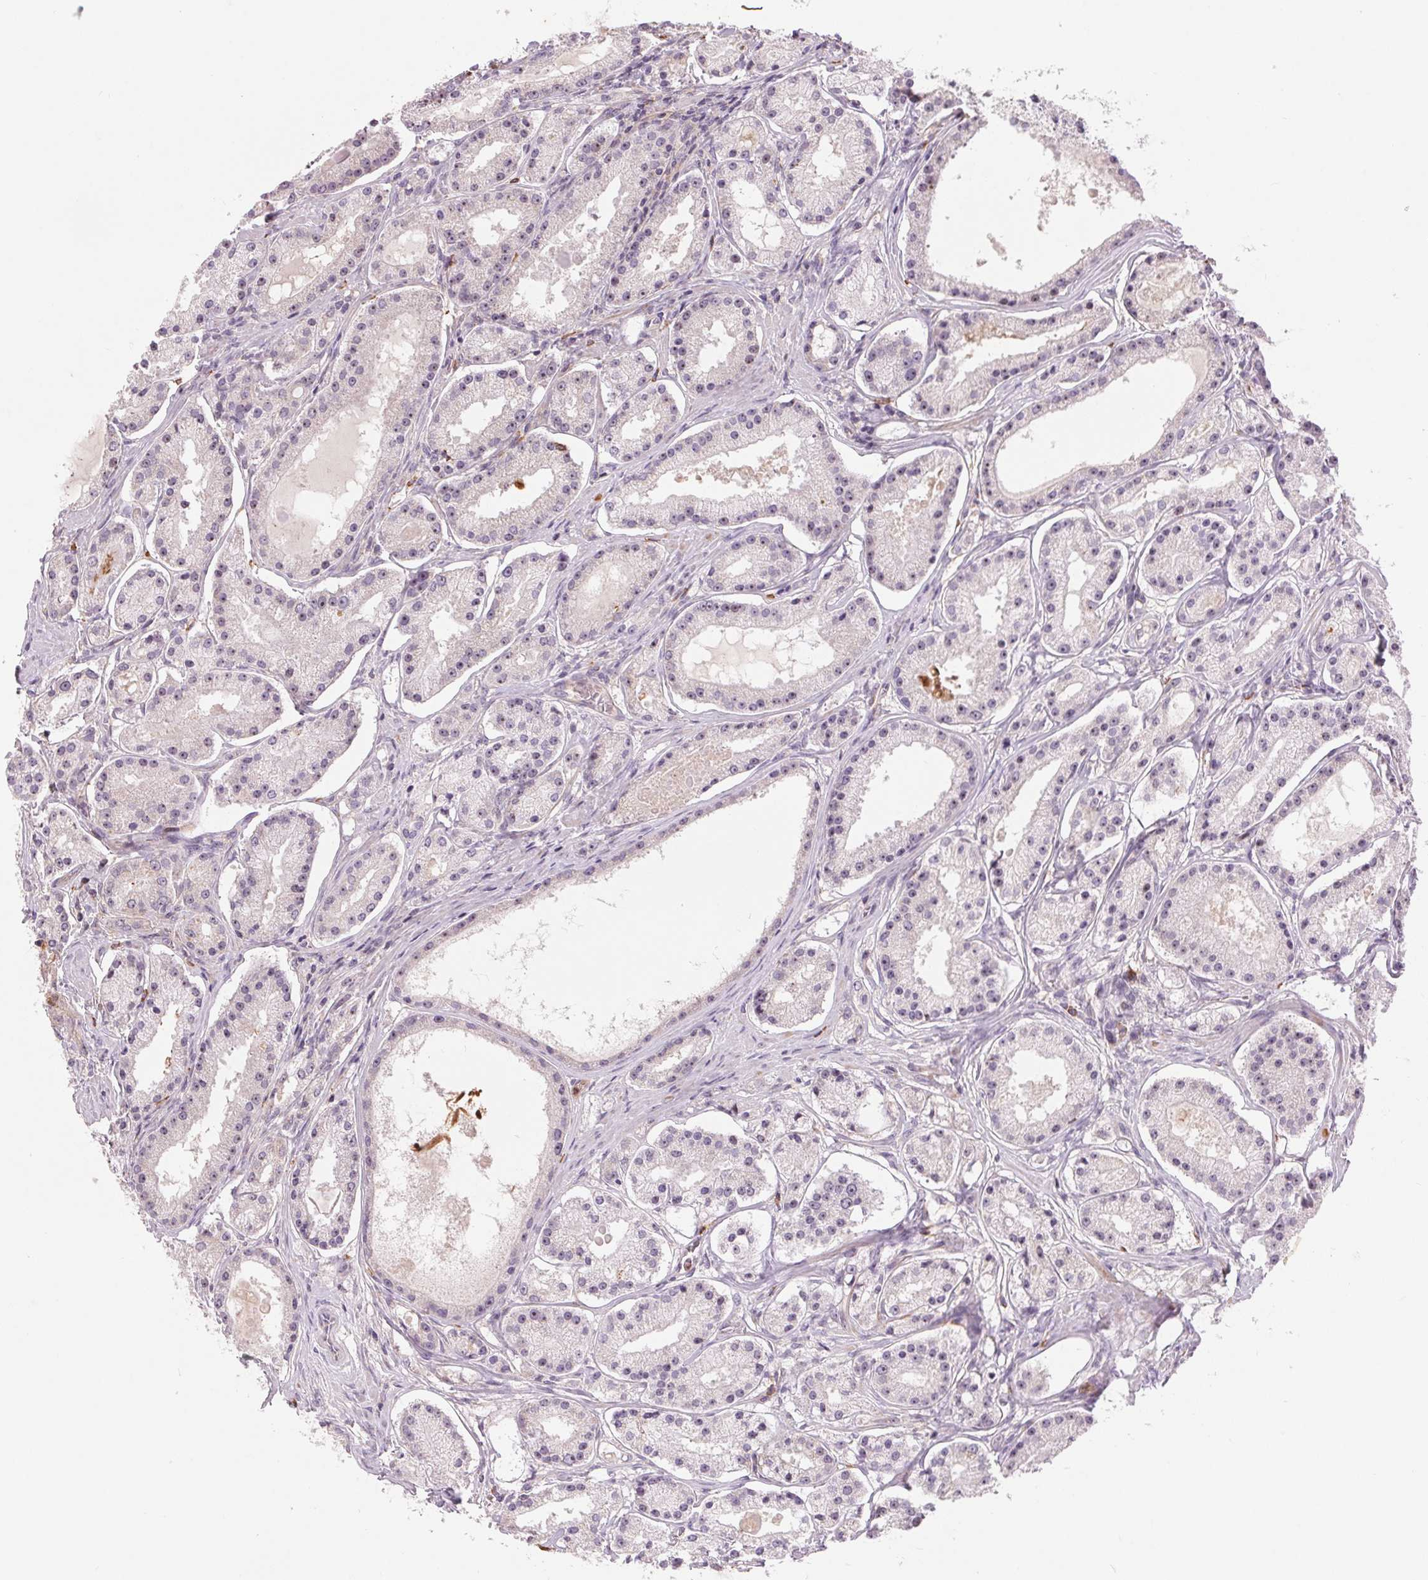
{"staining": {"intensity": "negative", "quantity": "none", "location": "none"}, "tissue": "prostate cancer", "cell_type": "Tumor cells", "image_type": "cancer", "snomed": [{"axis": "morphology", "description": "Adenocarcinoma, Low grade"}, {"axis": "topography", "description": "Prostate"}], "caption": "This micrograph is of prostate cancer (low-grade adenocarcinoma) stained with immunohistochemistry to label a protein in brown with the nuclei are counter-stained blue. There is no expression in tumor cells.", "gene": "RANBP3L", "patient": {"sex": "male", "age": 57}}